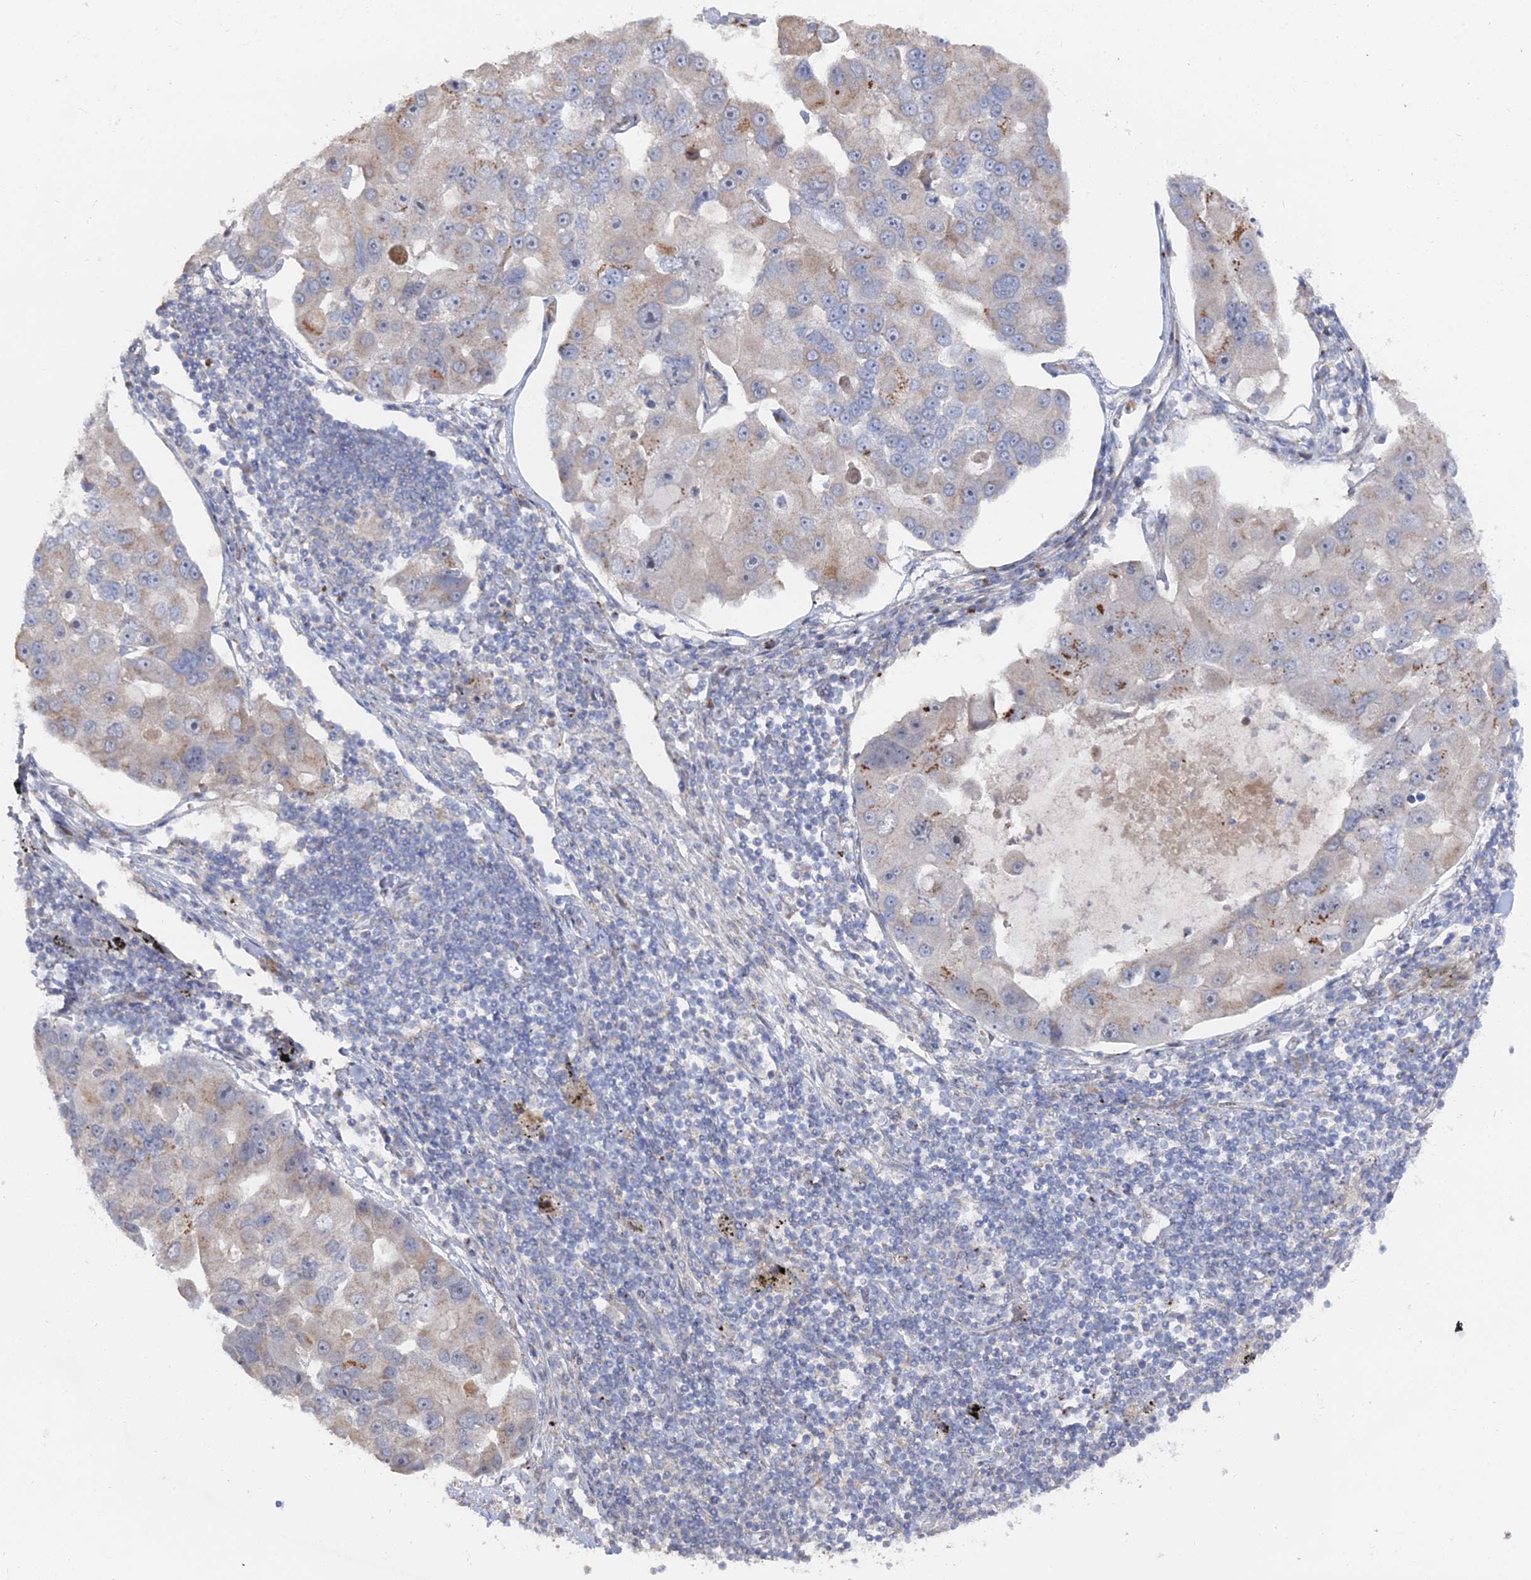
{"staining": {"intensity": "weak", "quantity": "<25%", "location": "cytoplasmic/membranous"}, "tissue": "lung cancer", "cell_type": "Tumor cells", "image_type": "cancer", "snomed": [{"axis": "morphology", "description": "Adenocarcinoma, NOS"}, {"axis": "topography", "description": "Lung"}], "caption": "Immunohistochemistry (IHC) photomicrograph of adenocarcinoma (lung) stained for a protein (brown), which reveals no expression in tumor cells. (DAB immunohistochemistry, high magnification).", "gene": "SGMS1", "patient": {"sex": "female", "age": 54}}